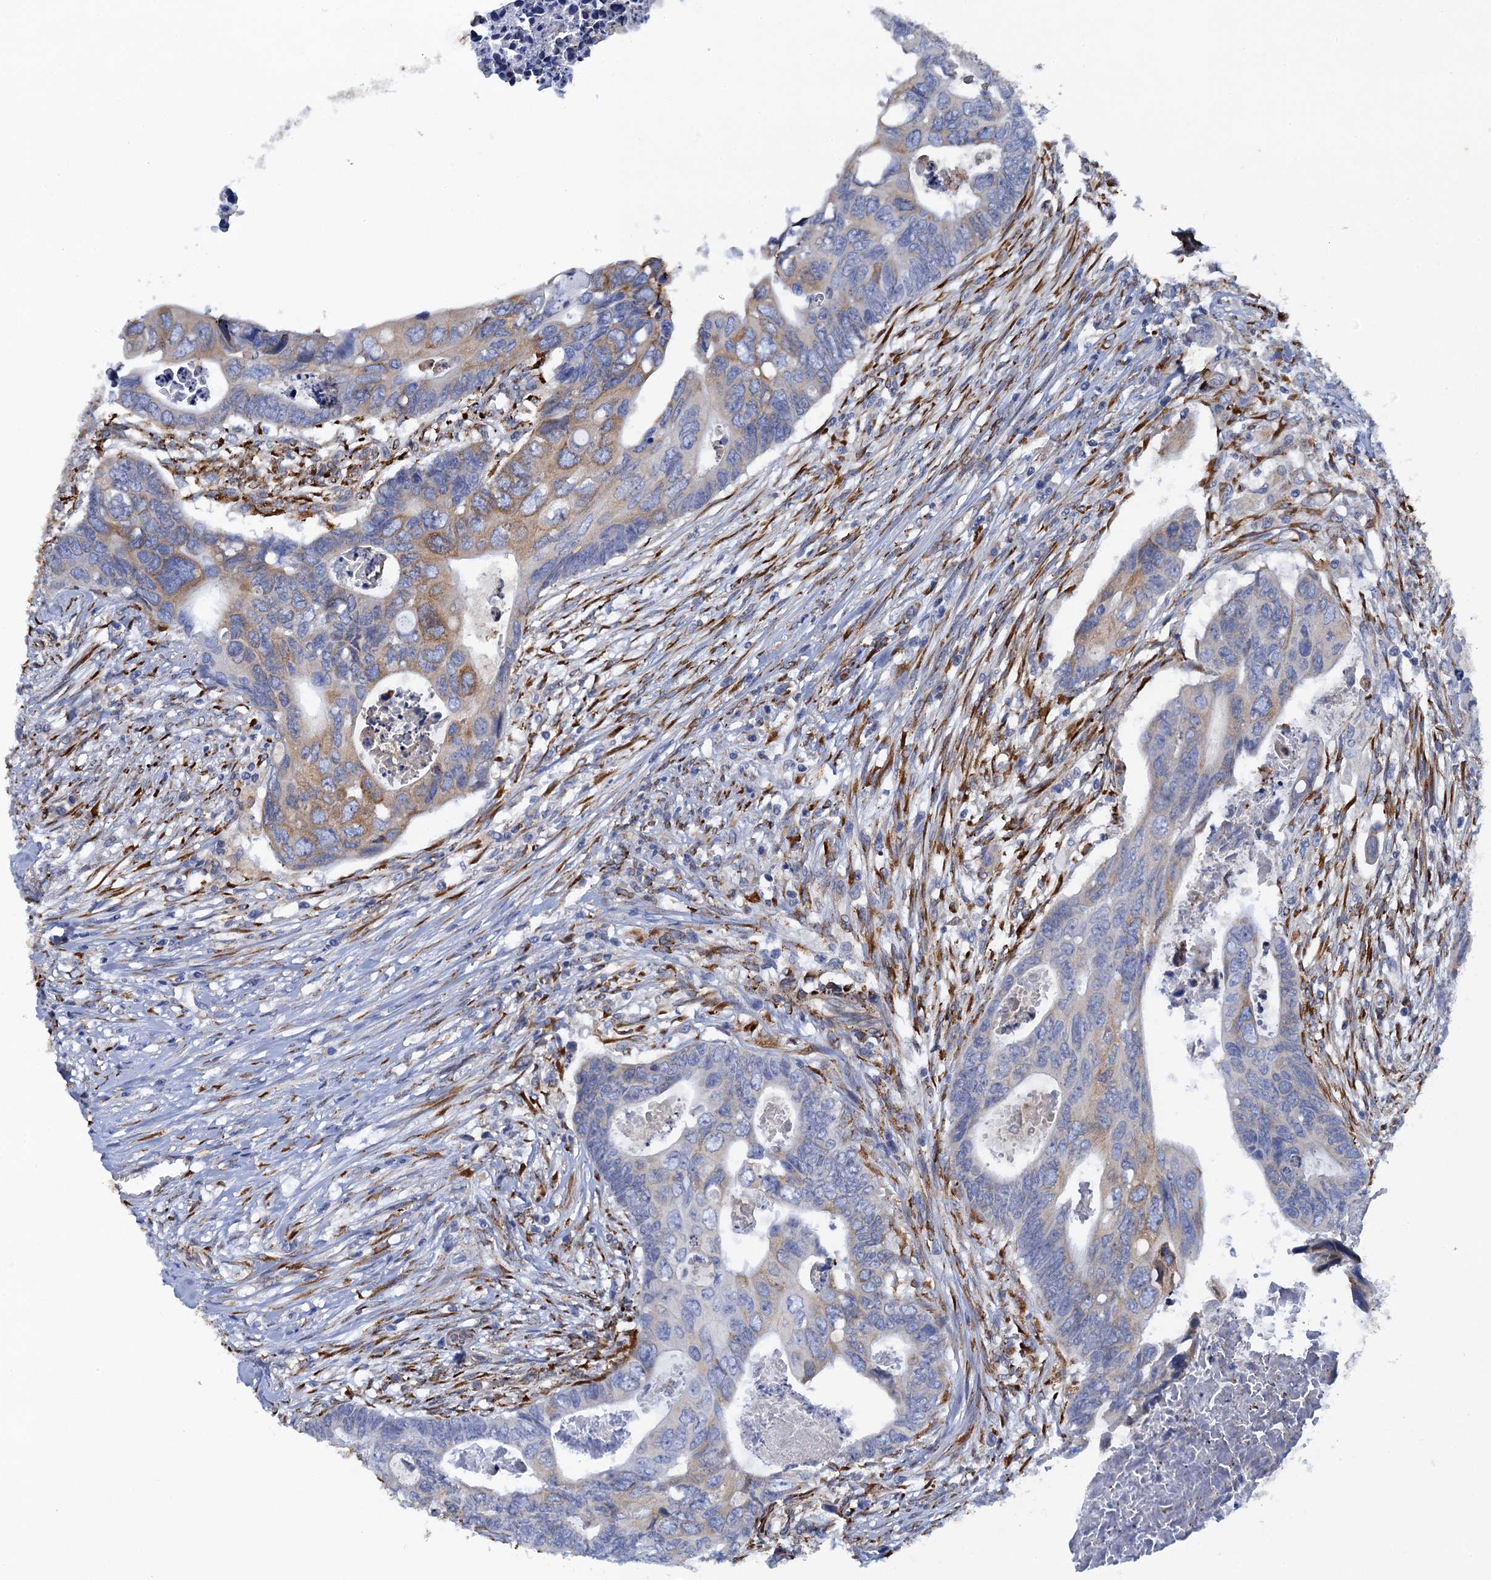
{"staining": {"intensity": "moderate", "quantity": "<25%", "location": "cytoplasmic/membranous"}, "tissue": "colorectal cancer", "cell_type": "Tumor cells", "image_type": "cancer", "snomed": [{"axis": "morphology", "description": "Adenocarcinoma, NOS"}, {"axis": "topography", "description": "Rectum"}], "caption": "Moderate cytoplasmic/membranous positivity for a protein is identified in approximately <25% of tumor cells of colorectal cancer using immunohistochemistry.", "gene": "POGLUT3", "patient": {"sex": "female", "age": 78}}